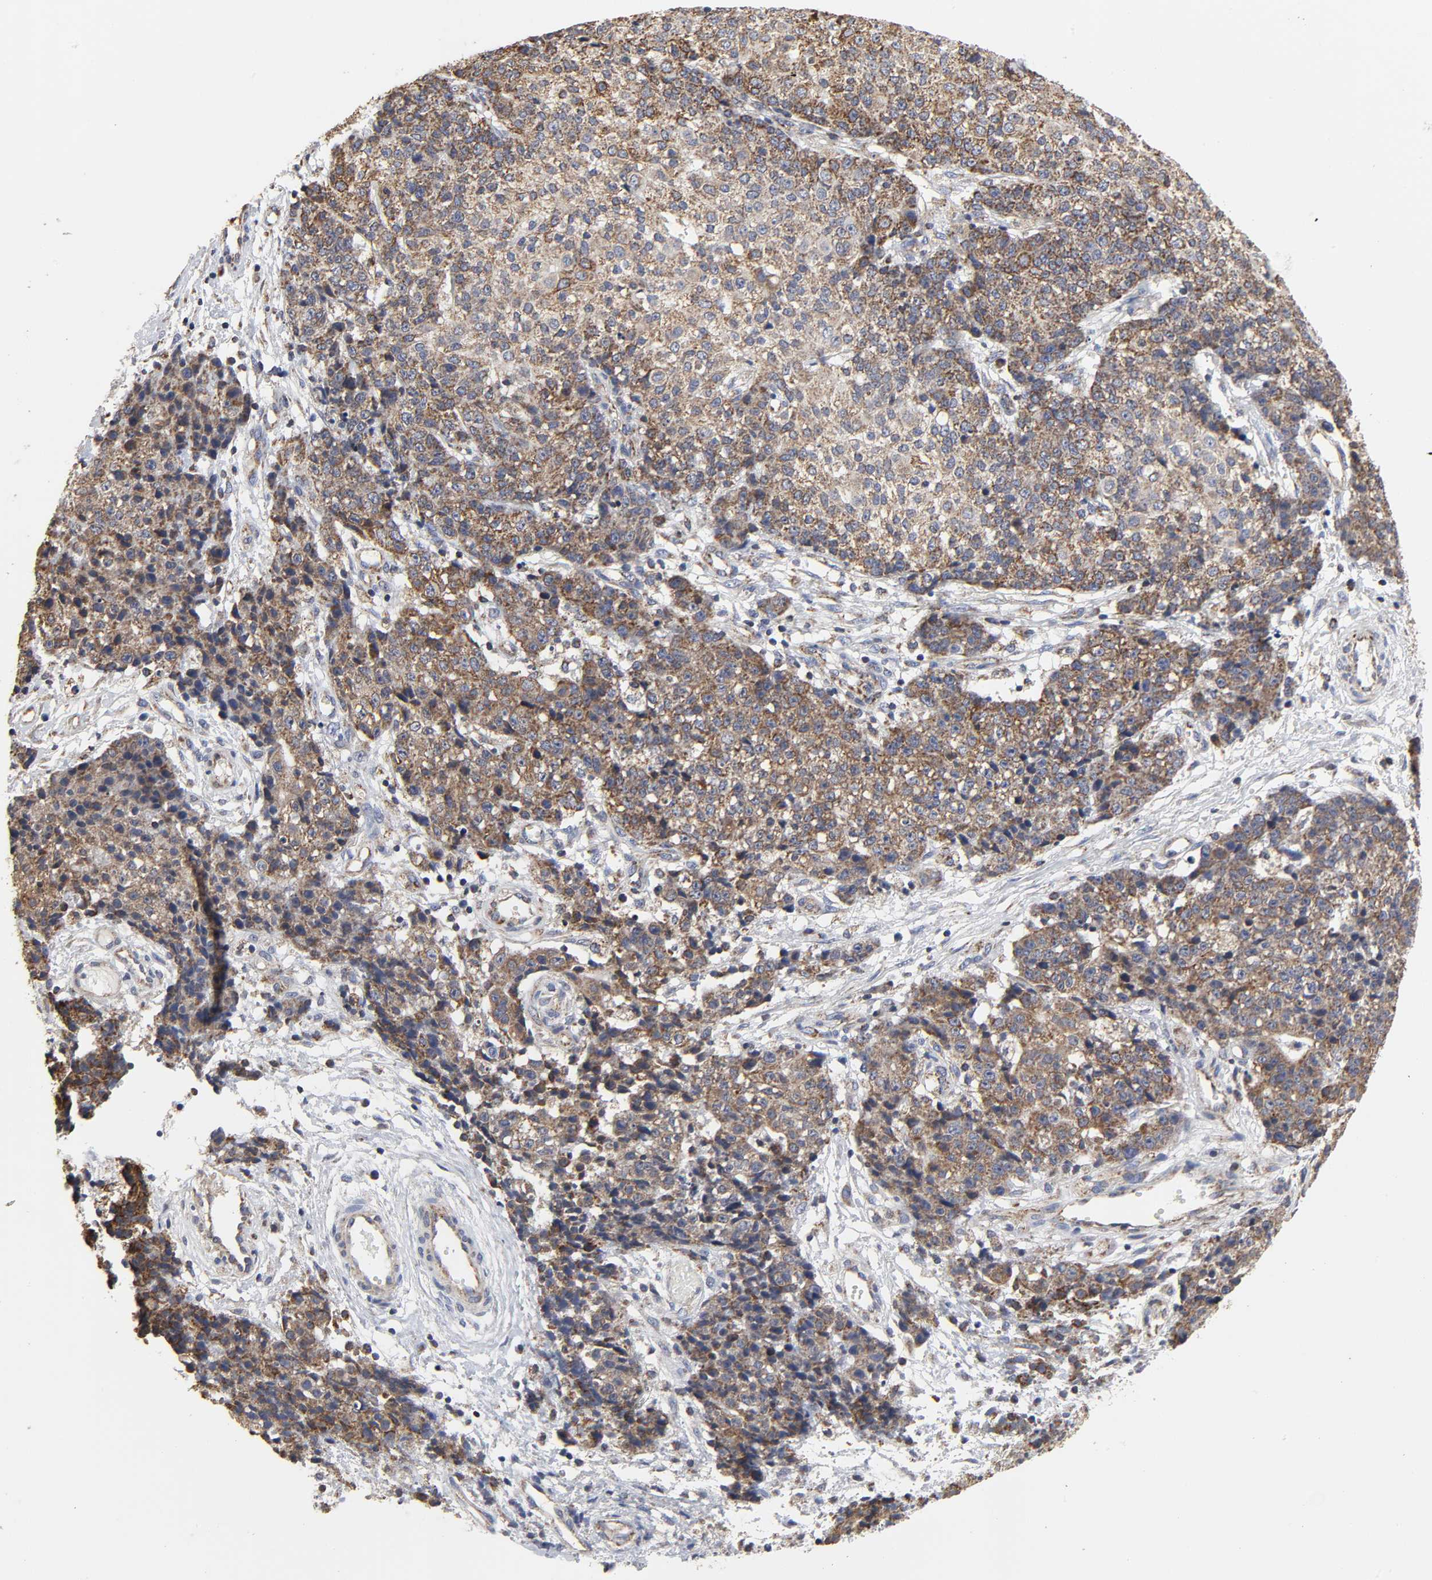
{"staining": {"intensity": "moderate", "quantity": ">75%", "location": "cytoplasmic/membranous"}, "tissue": "ovarian cancer", "cell_type": "Tumor cells", "image_type": "cancer", "snomed": [{"axis": "morphology", "description": "Carcinoma, endometroid"}, {"axis": "topography", "description": "Ovary"}], "caption": "Ovarian endometroid carcinoma stained with a protein marker exhibits moderate staining in tumor cells.", "gene": "COX6B1", "patient": {"sex": "female", "age": 42}}